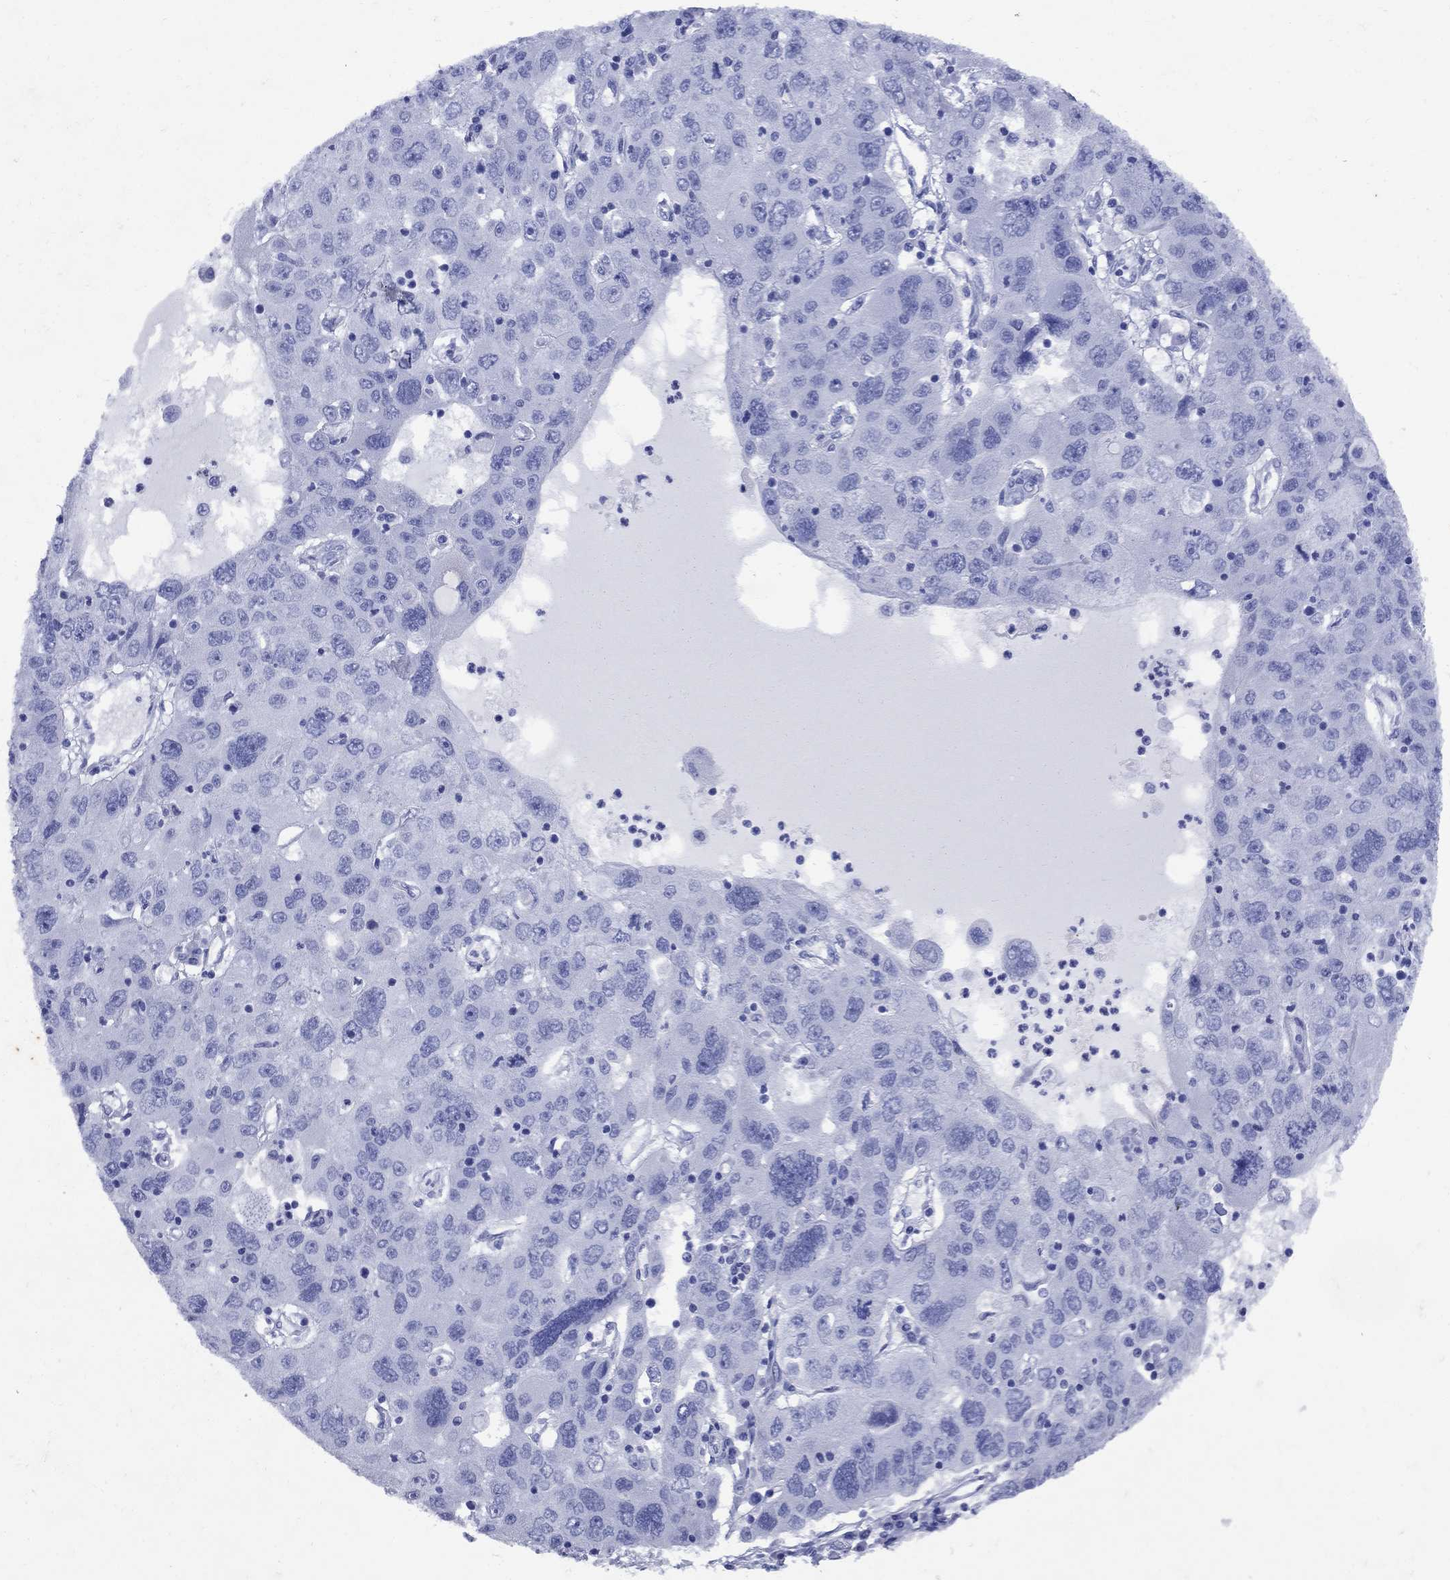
{"staining": {"intensity": "negative", "quantity": "none", "location": "none"}, "tissue": "stomach cancer", "cell_type": "Tumor cells", "image_type": "cancer", "snomed": [{"axis": "morphology", "description": "Adenocarcinoma, NOS"}, {"axis": "topography", "description": "Stomach"}], "caption": "Immunohistochemical staining of stomach adenocarcinoma exhibits no significant staining in tumor cells. Nuclei are stained in blue.", "gene": "CD1A", "patient": {"sex": "male", "age": 56}}